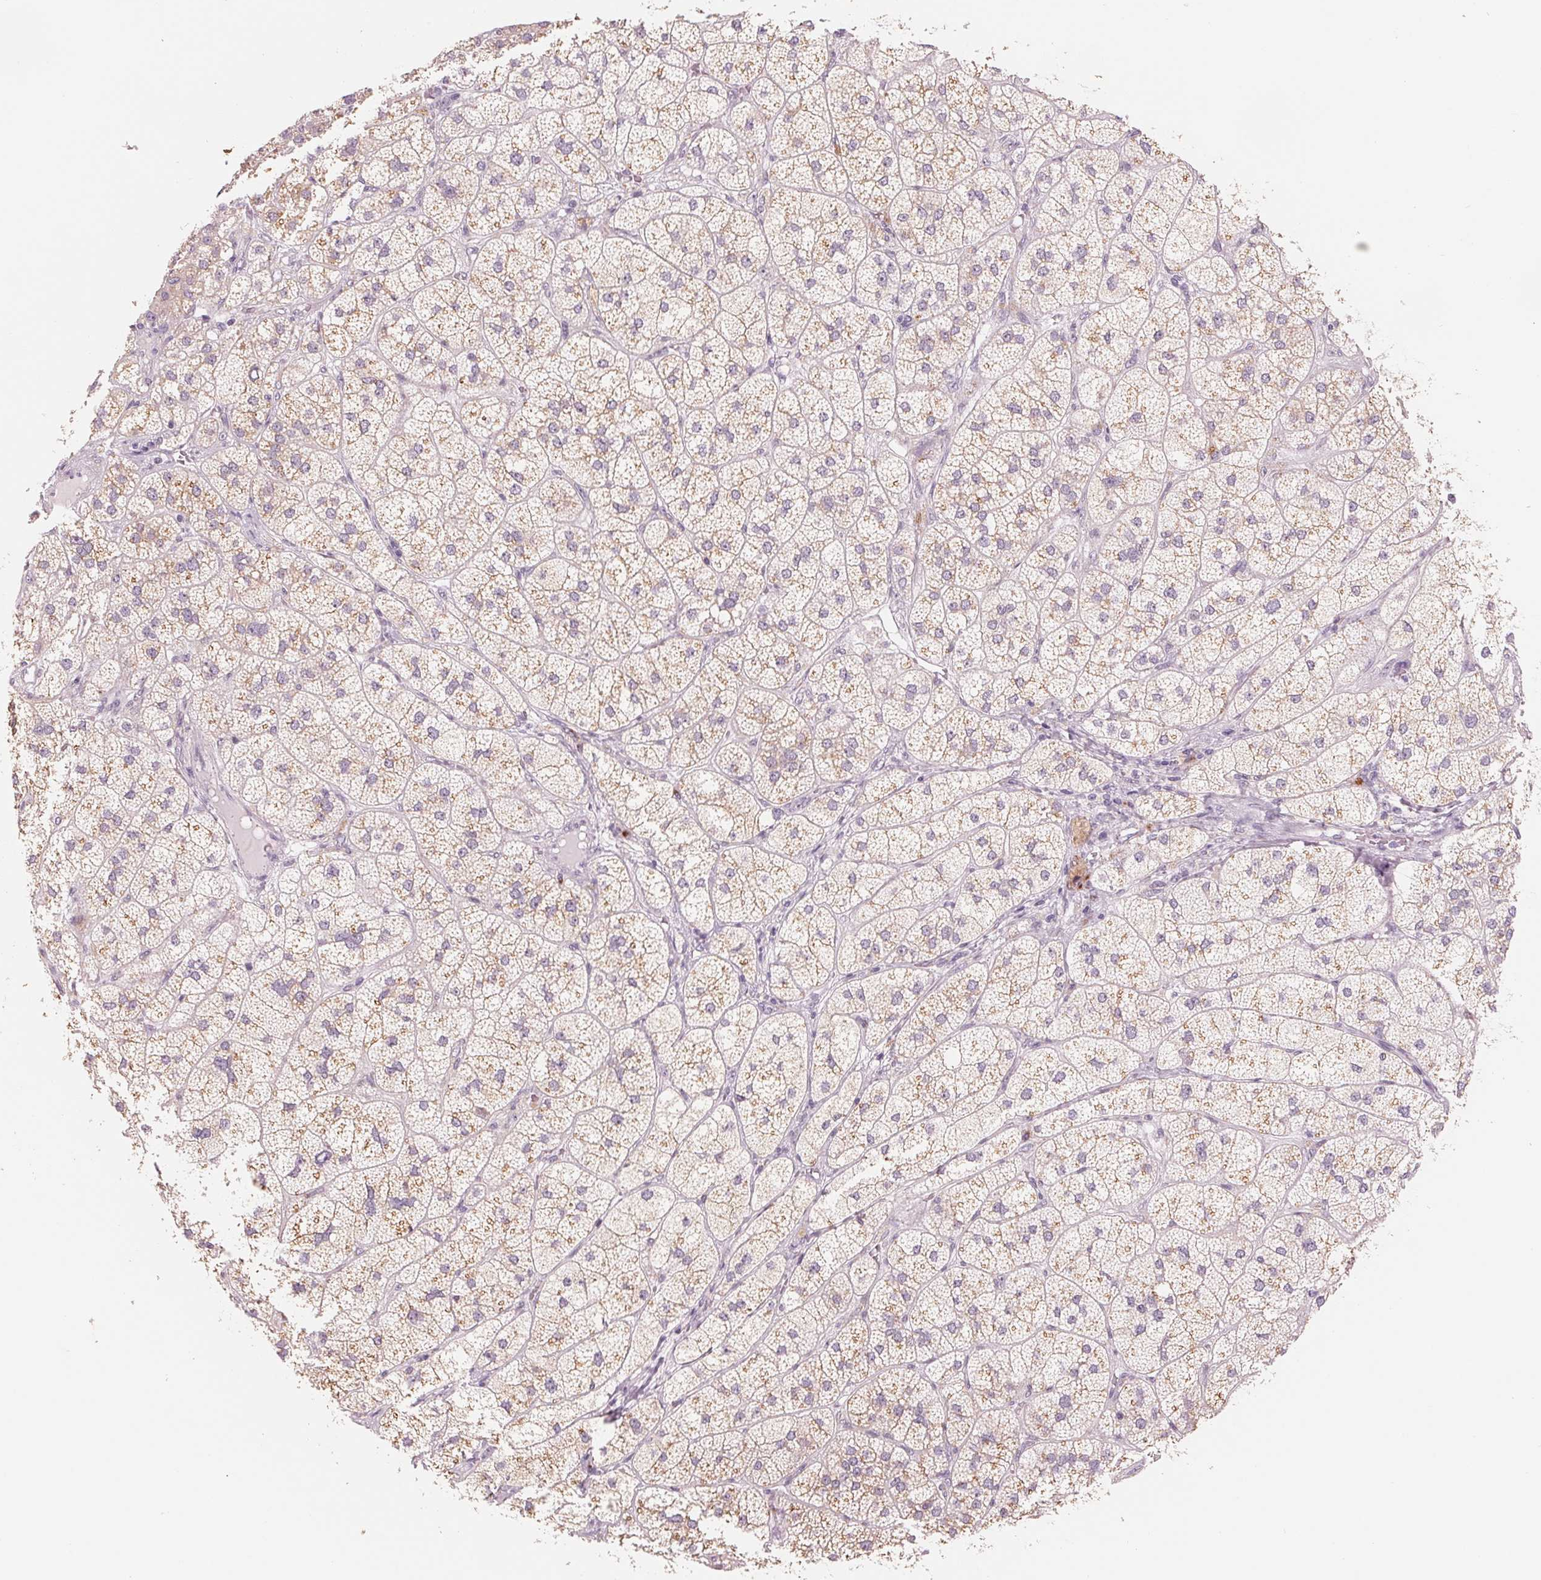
{"staining": {"intensity": "weak", "quantity": ">75%", "location": "cytoplasmic/membranous"}, "tissue": "adrenal gland", "cell_type": "Glandular cells", "image_type": "normal", "snomed": [{"axis": "morphology", "description": "Normal tissue, NOS"}, {"axis": "topography", "description": "Adrenal gland"}], "caption": "Immunohistochemical staining of normal adrenal gland exhibits >75% levels of weak cytoplasmic/membranous protein positivity in about >75% of glandular cells. (brown staining indicates protein expression, while blue staining denotes nuclei).", "gene": "IL9R", "patient": {"sex": "female", "age": 60}}